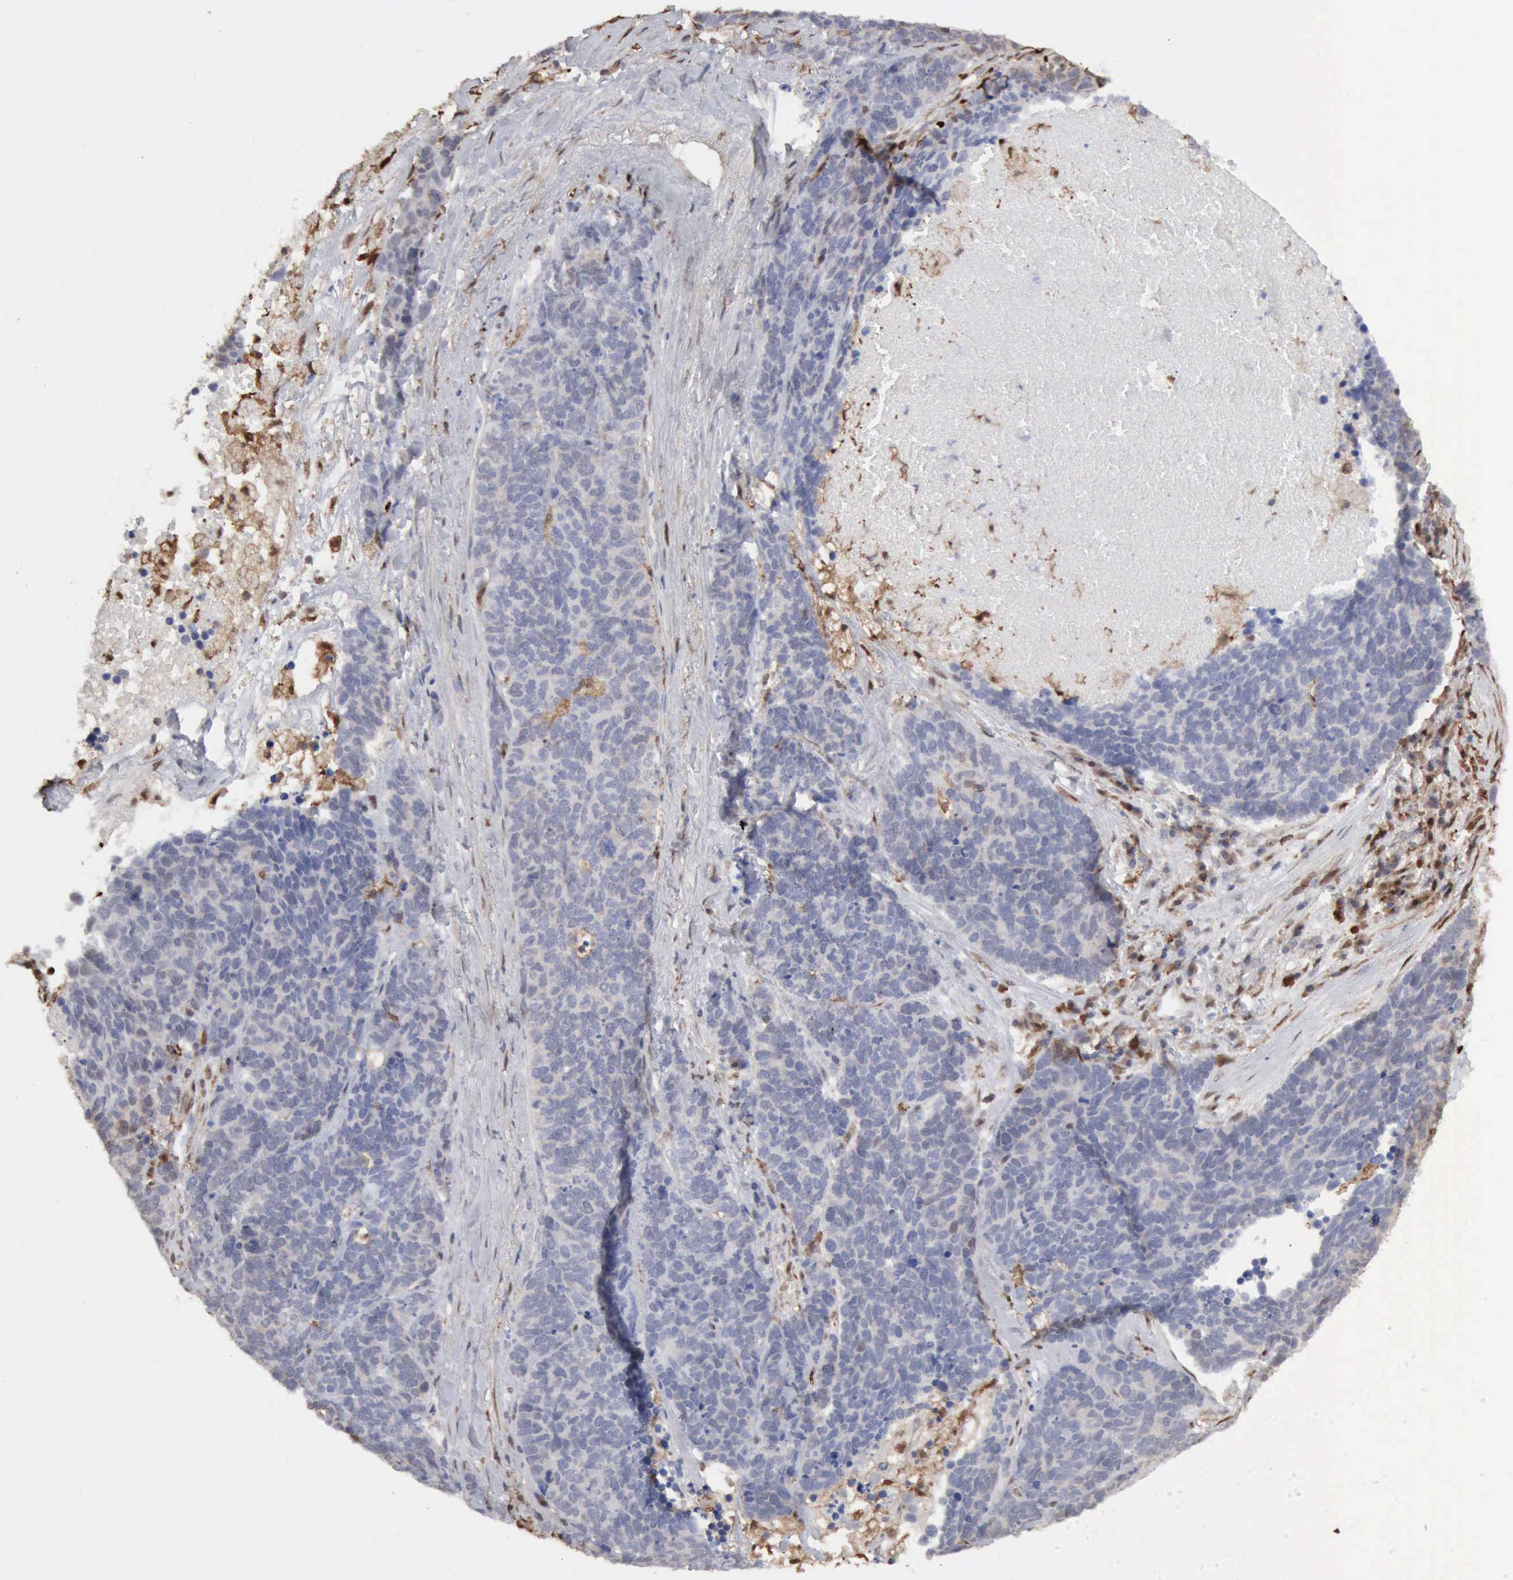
{"staining": {"intensity": "negative", "quantity": "none", "location": "none"}, "tissue": "lung cancer", "cell_type": "Tumor cells", "image_type": "cancer", "snomed": [{"axis": "morphology", "description": "Neoplasm, malignant, NOS"}, {"axis": "topography", "description": "Lung"}], "caption": "Protein analysis of lung cancer (neoplasm (malignant)) demonstrates no significant expression in tumor cells.", "gene": "STAT1", "patient": {"sex": "female", "age": 75}}